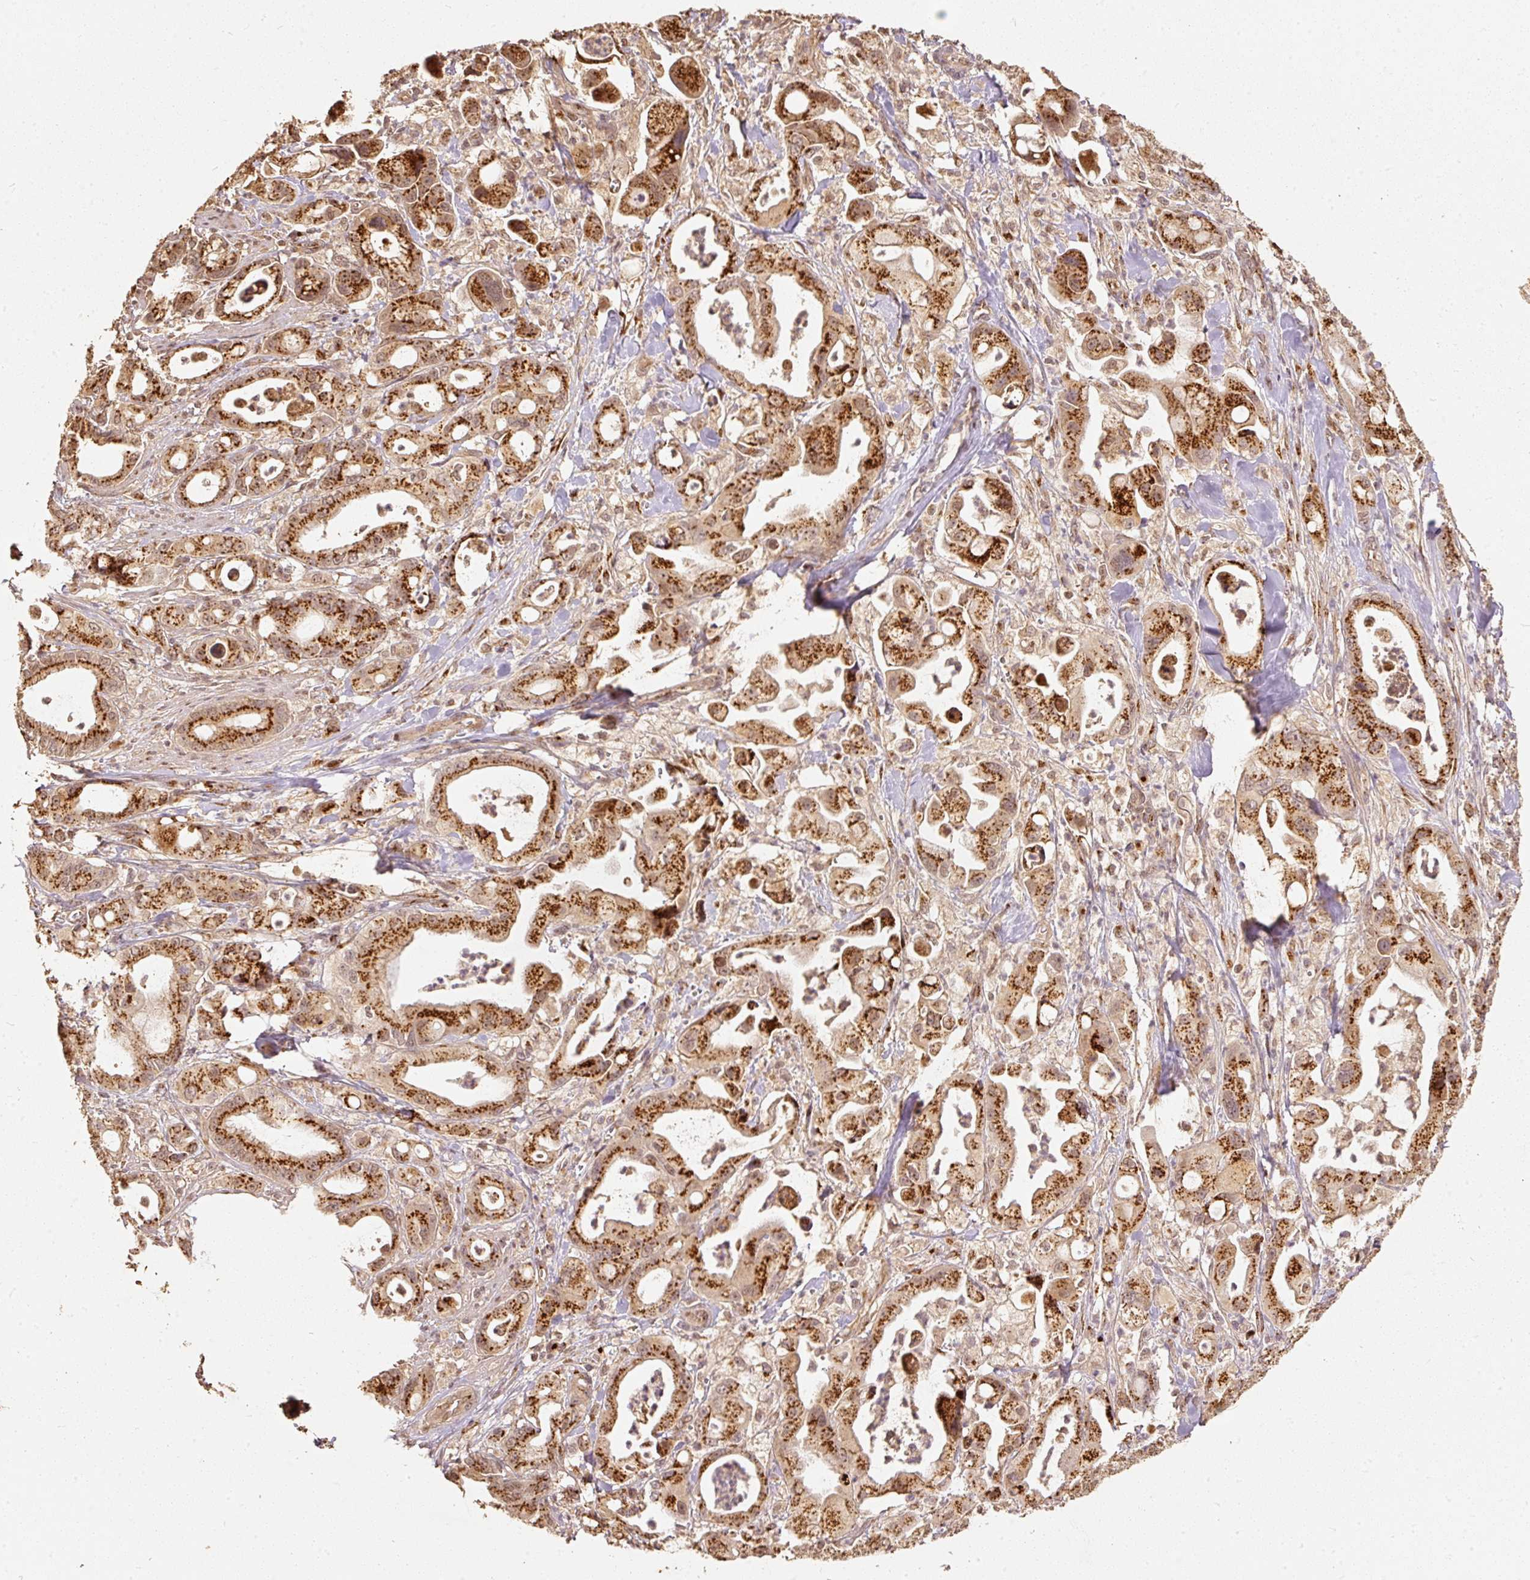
{"staining": {"intensity": "strong", "quantity": ">75%", "location": "cytoplasmic/membranous"}, "tissue": "pancreatic cancer", "cell_type": "Tumor cells", "image_type": "cancer", "snomed": [{"axis": "morphology", "description": "Adenocarcinoma, NOS"}, {"axis": "topography", "description": "Pancreas"}], "caption": "Protein expression analysis of pancreatic adenocarcinoma exhibits strong cytoplasmic/membranous staining in approximately >75% of tumor cells. (IHC, brightfield microscopy, high magnification).", "gene": "FUT8", "patient": {"sex": "male", "age": 68}}